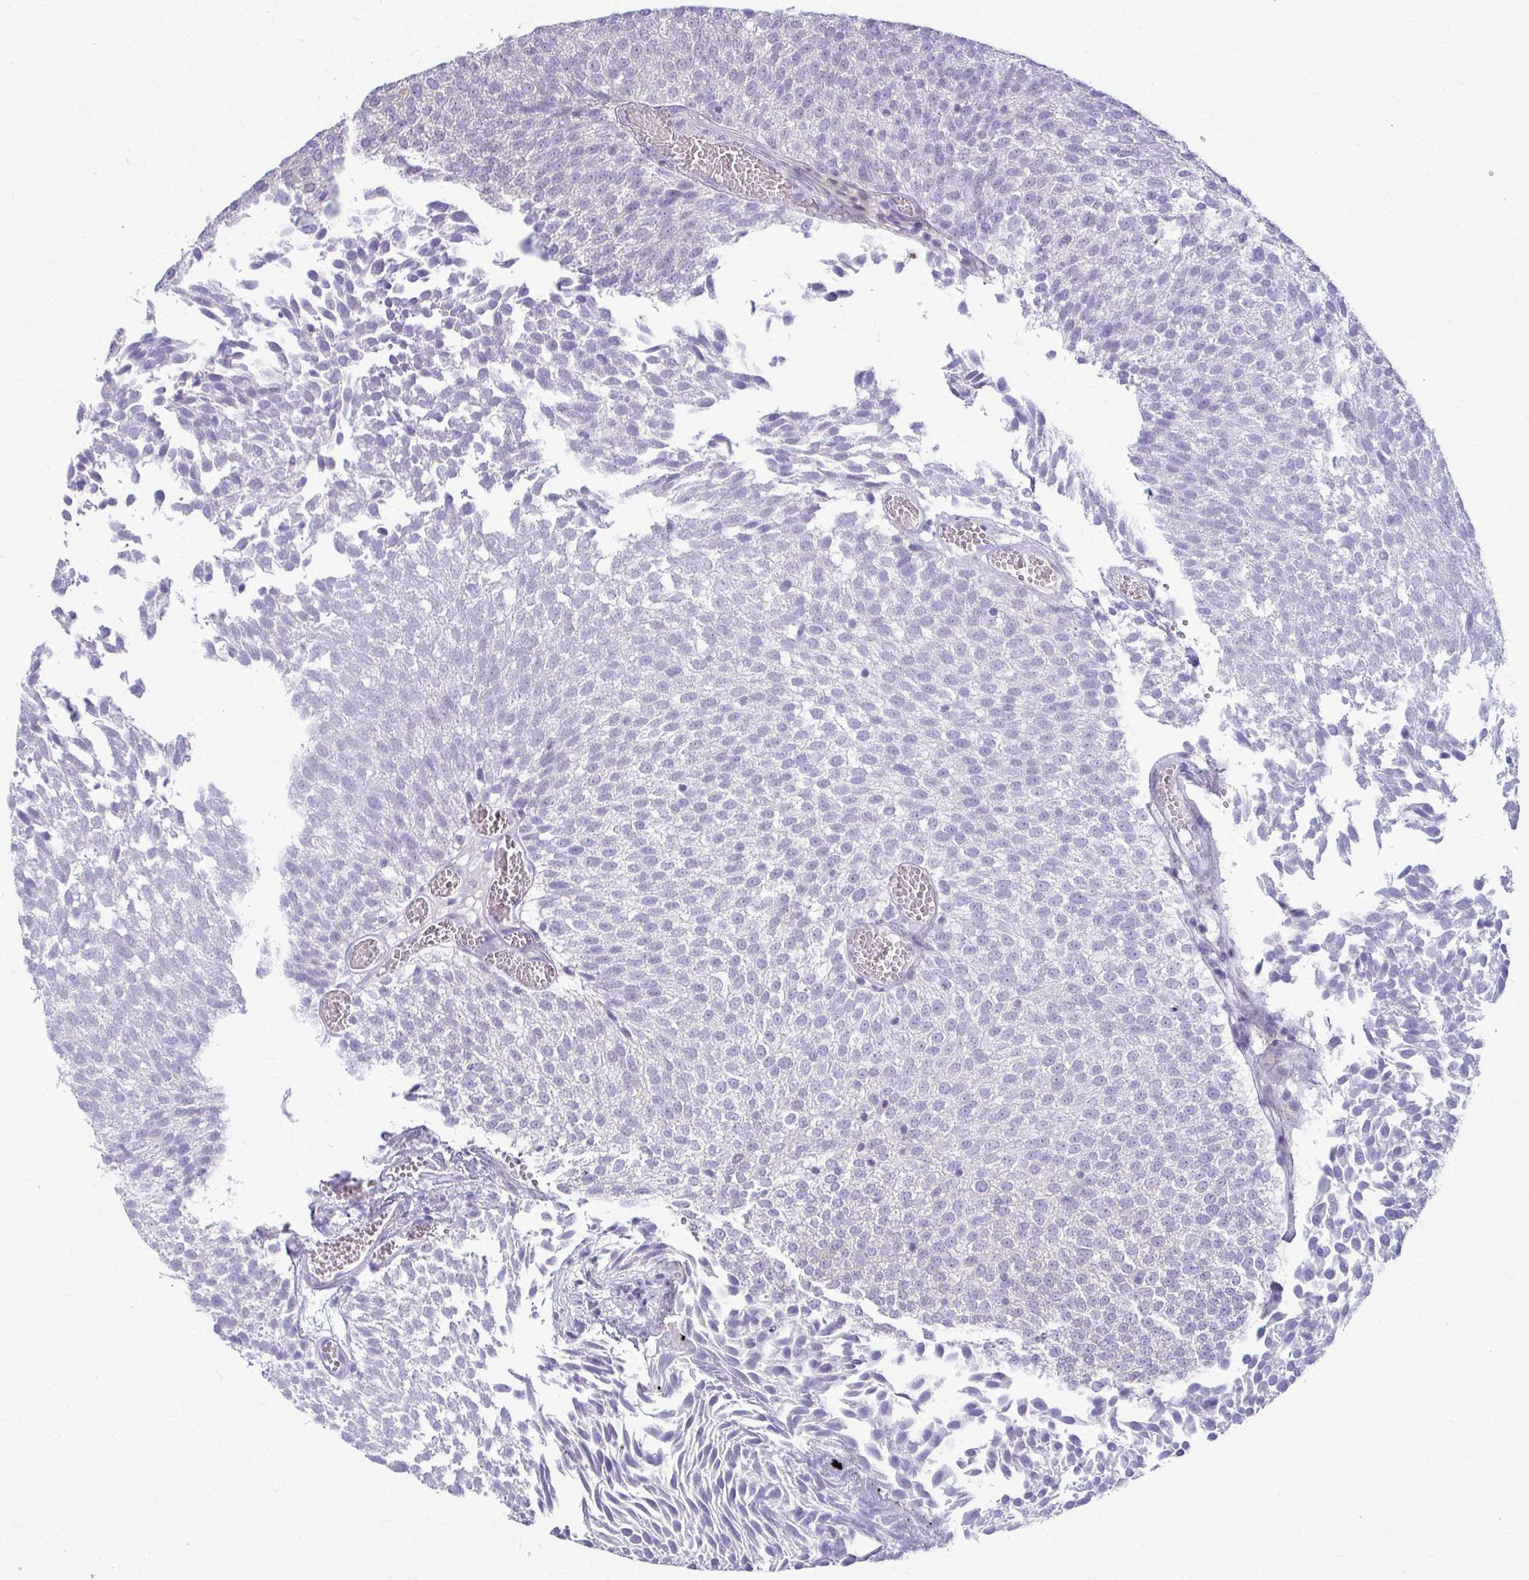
{"staining": {"intensity": "negative", "quantity": "none", "location": "none"}, "tissue": "urothelial cancer", "cell_type": "Tumor cells", "image_type": "cancer", "snomed": [{"axis": "morphology", "description": "Urothelial carcinoma, Low grade"}, {"axis": "topography", "description": "Urinary bladder"}], "caption": "Immunohistochemical staining of urothelial carcinoma (low-grade) demonstrates no significant staining in tumor cells.", "gene": "LDLRAP1", "patient": {"sex": "female", "age": 79}}